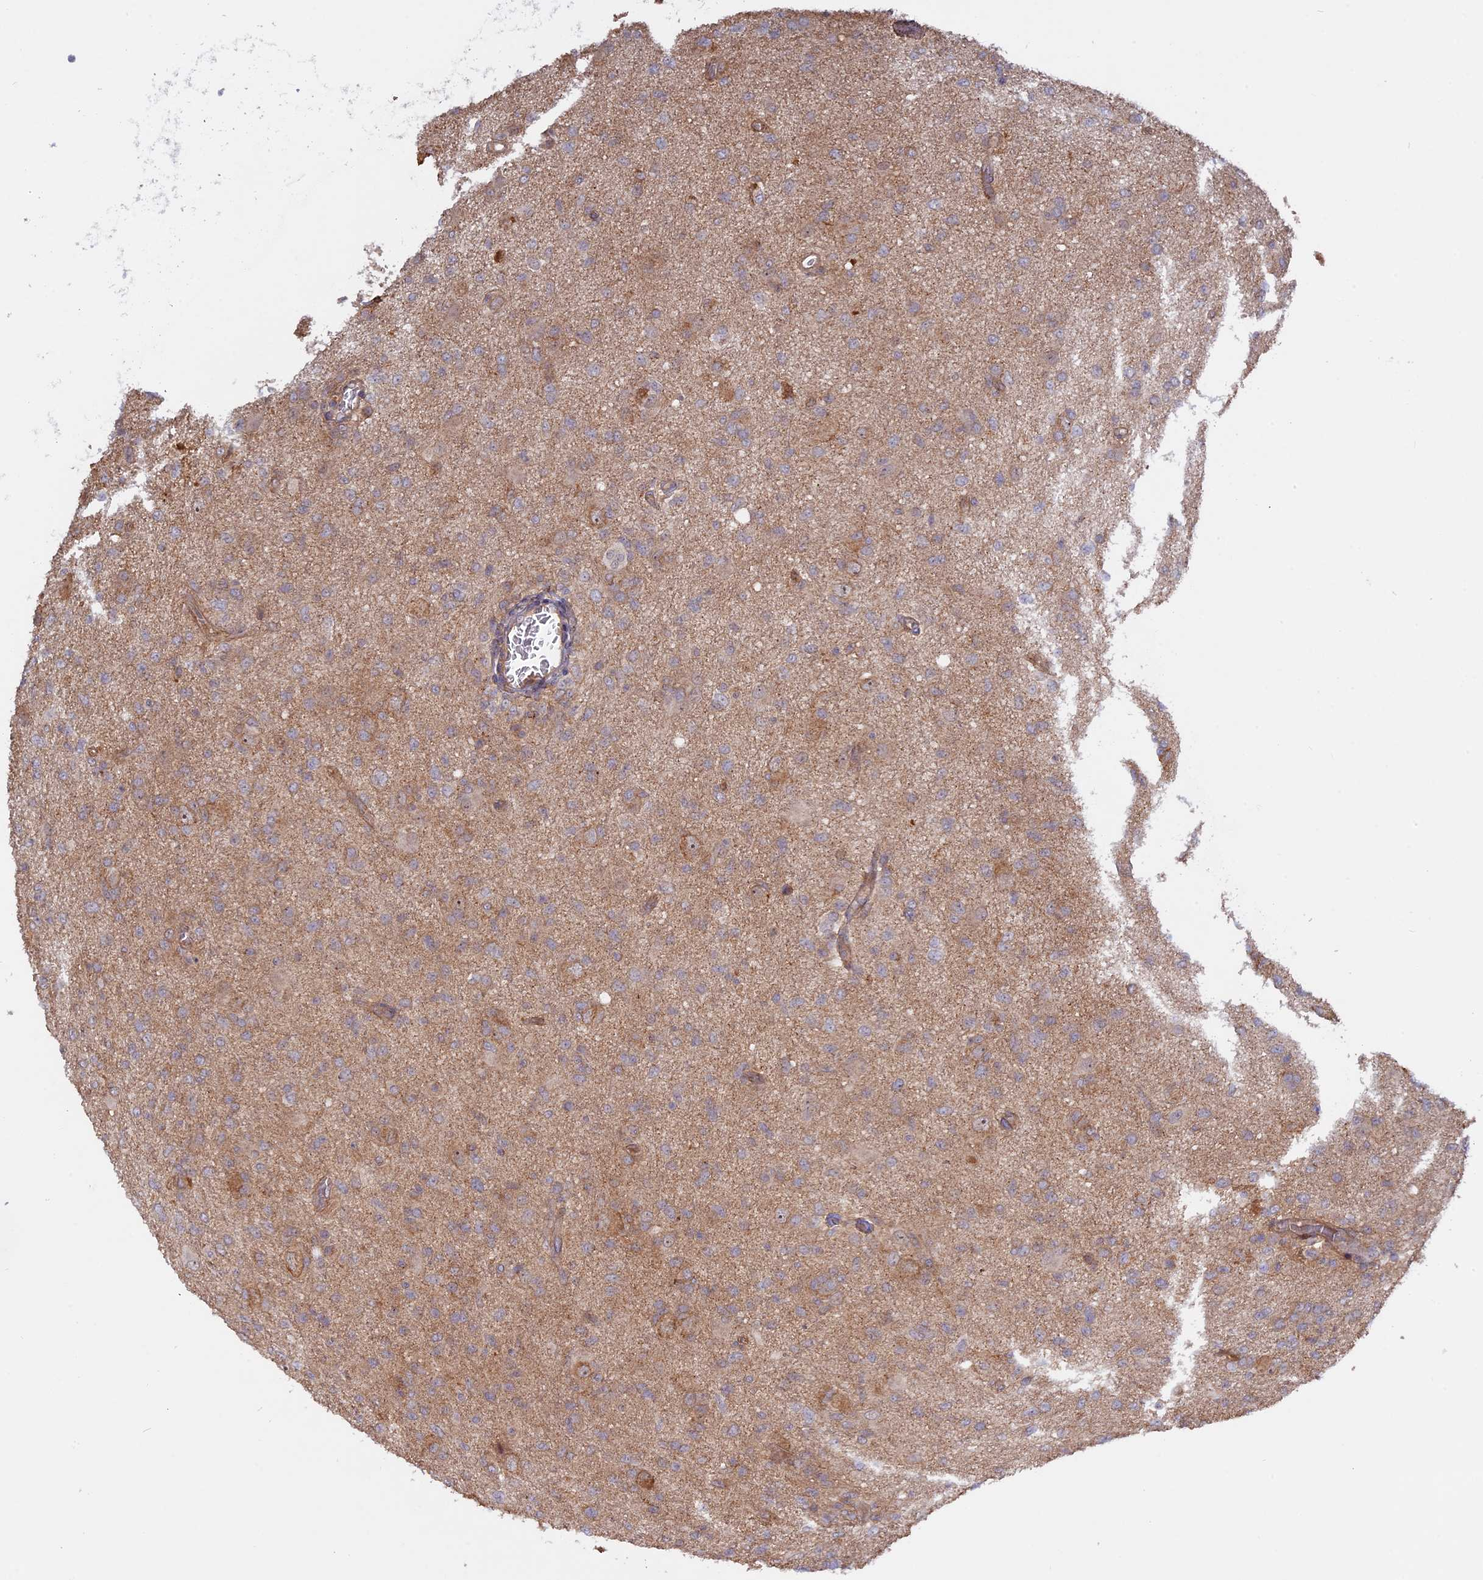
{"staining": {"intensity": "negative", "quantity": "none", "location": "none"}, "tissue": "glioma", "cell_type": "Tumor cells", "image_type": "cancer", "snomed": [{"axis": "morphology", "description": "Glioma, malignant, High grade"}, {"axis": "topography", "description": "Brain"}], "caption": "Malignant glioma (high-grade) was stained to show a protein in brown. There is no significant staining in tumor cells. (DAB (3,3'-diaminobenzidine) immunohistochemistry (IHC) with hematoxylin counter stain).", "gene": "FERMT1", "patient": {"sex": "female", "age": 57}}